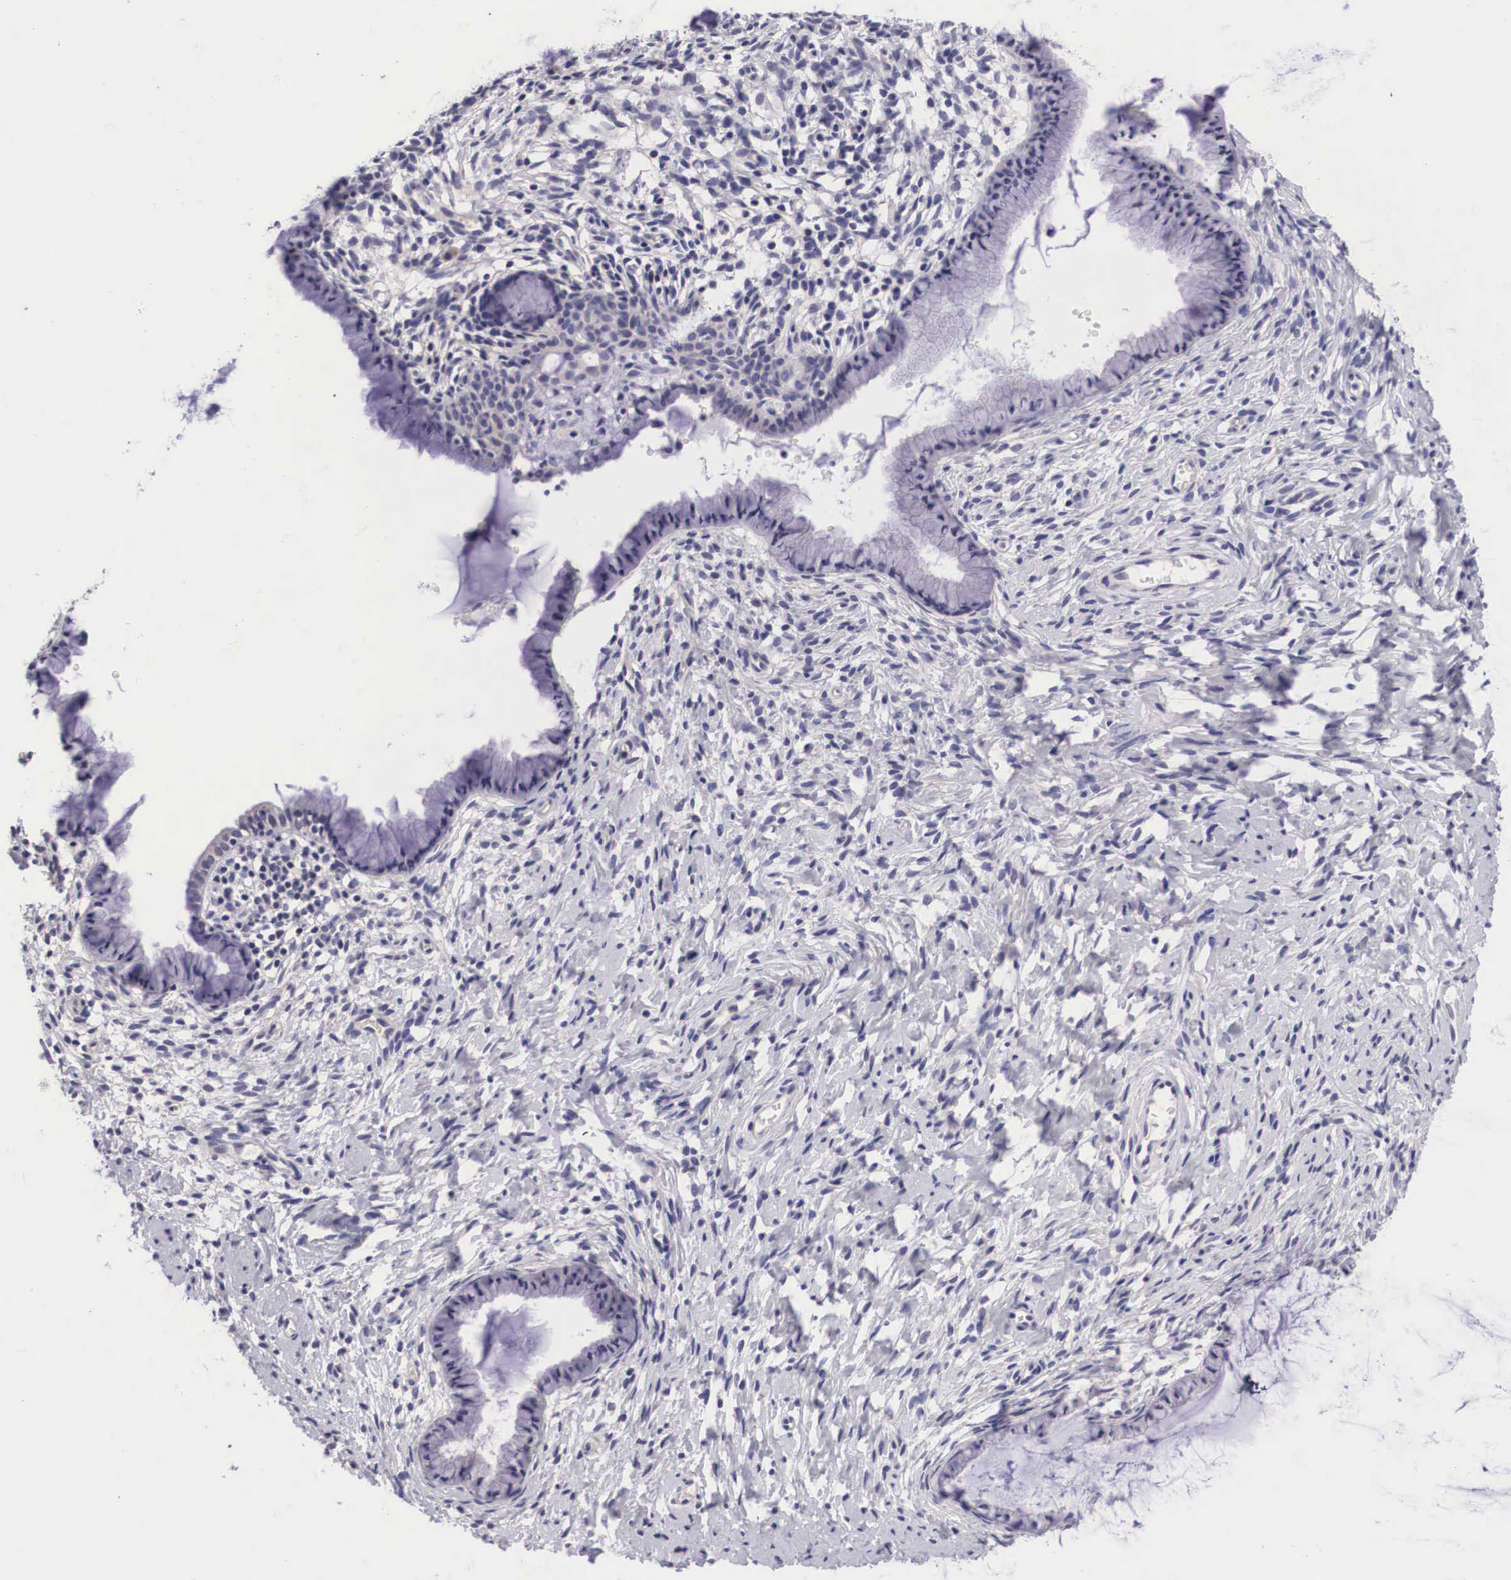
{"staining": {"intensity": "negative", "quantity": "none", "location": "none"}, "tissue": "cervix", "cell_type": "Glandular cells", "image_type": "normal", "snomed": [{"axis": "morphology", "description": "Normal tissue, NOS"}, {"axis": "topography", "description": "Cervix"}], "caption": "A high-resolution photomicrograph shows immunohistochemistry (IHC) staining of unremarkable cervix, which displays no significant staining in glandular cells.", "gene": "ARG2", "patient": {"sex": "female", "age": 70}}